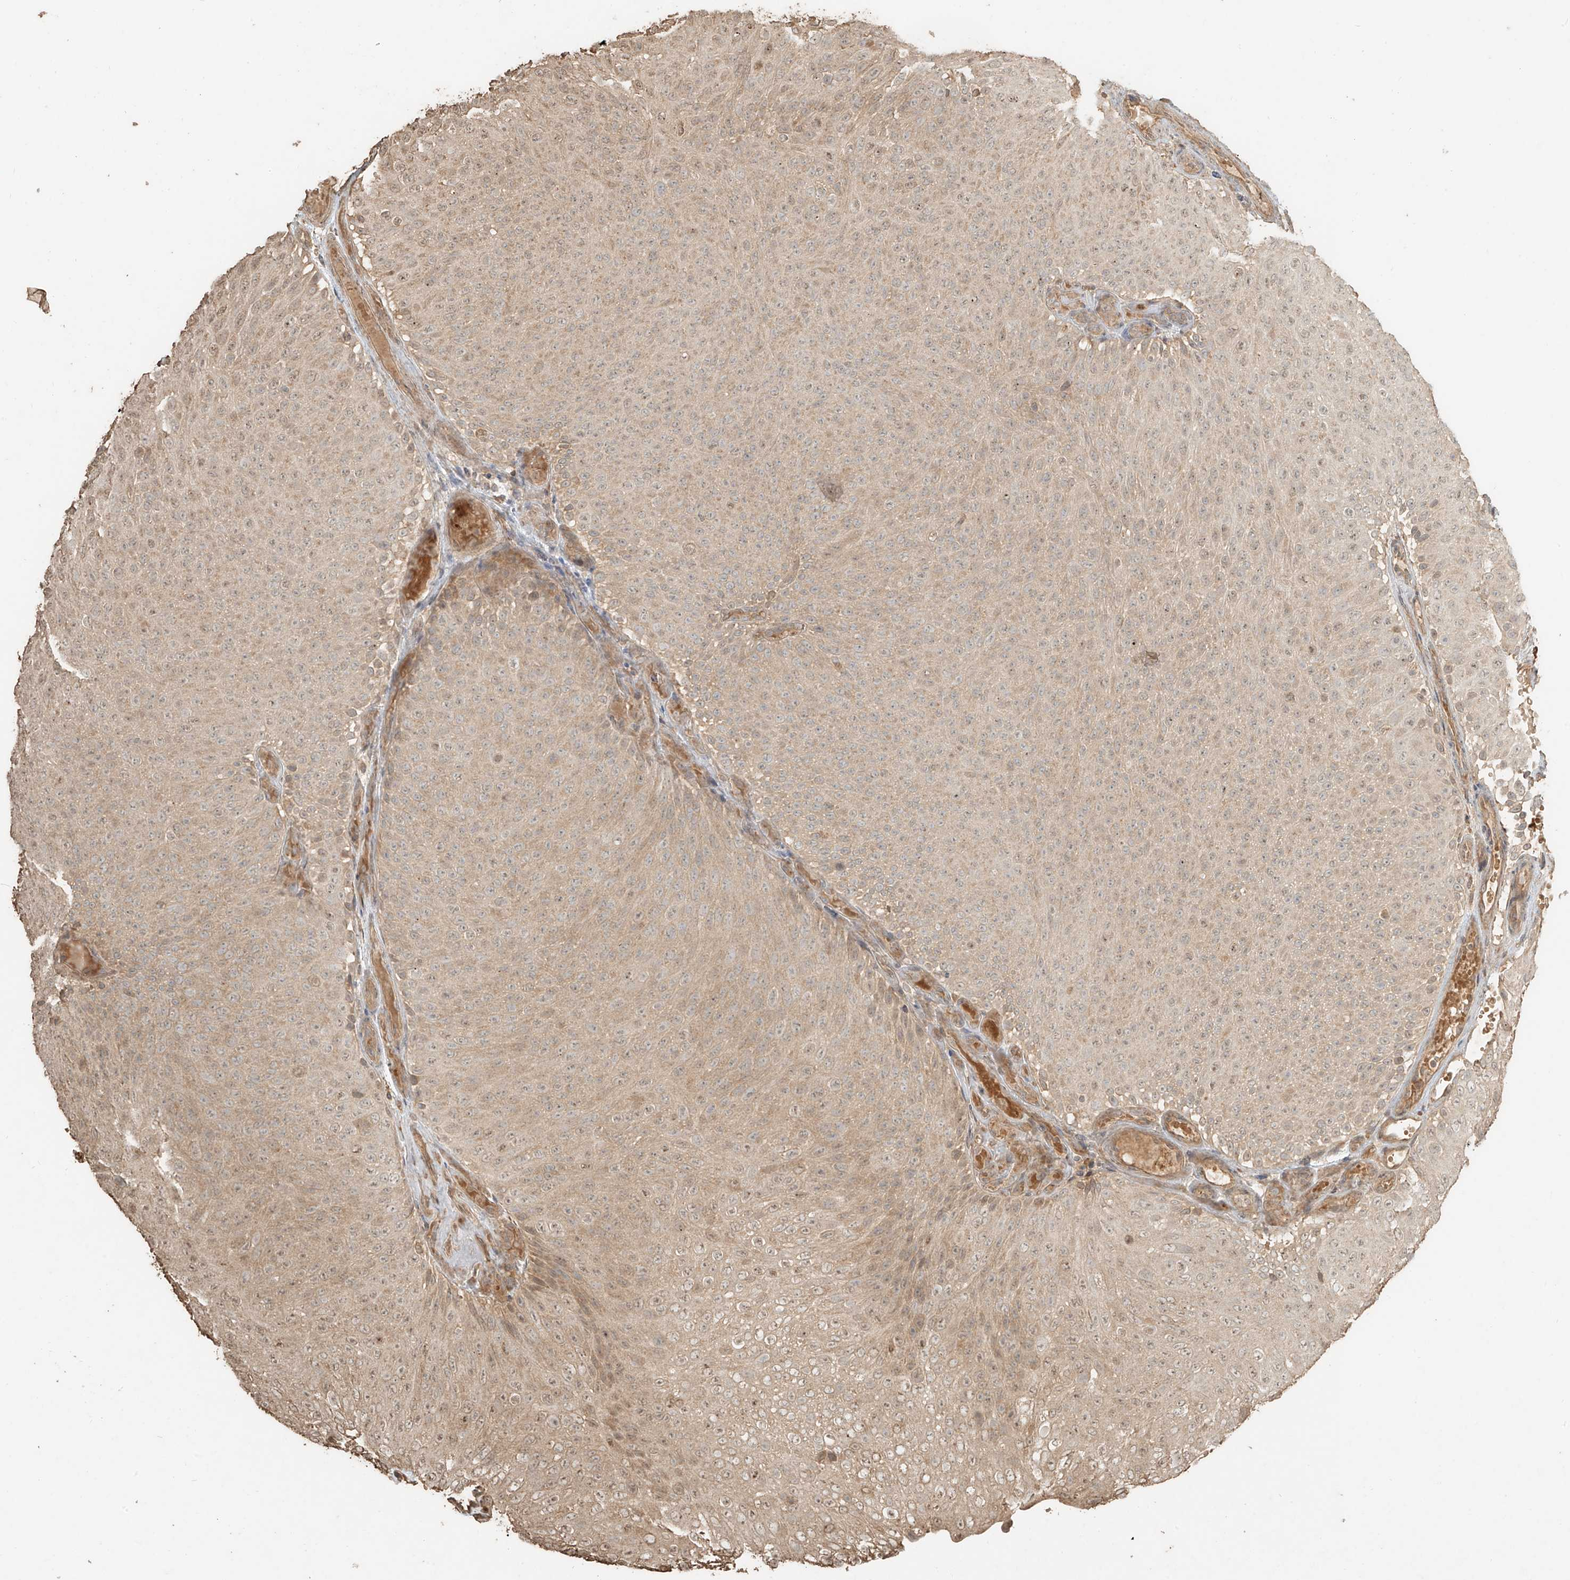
{"staining": {"intensity": "weak", "quantity": "25%-75%", "location": "cytoplasmic/membranous"}, "tissue": "urothelial cancer", "cell_type": "Tumor cells", "image_type": "cancer", "snomed": [{"axis": "morphology", "description": "Urothelial carcinoma, Low grade"}, {"axis": "topography", "description": "Urinary bladder"}], "caption": "Tumor cells show weak cytoplasmic/membranous positivity in approximately 25%-75% of cells in urothelial cancer.", "gene": "RFTN2", "patient": {"sex": "male", "age": 78}}